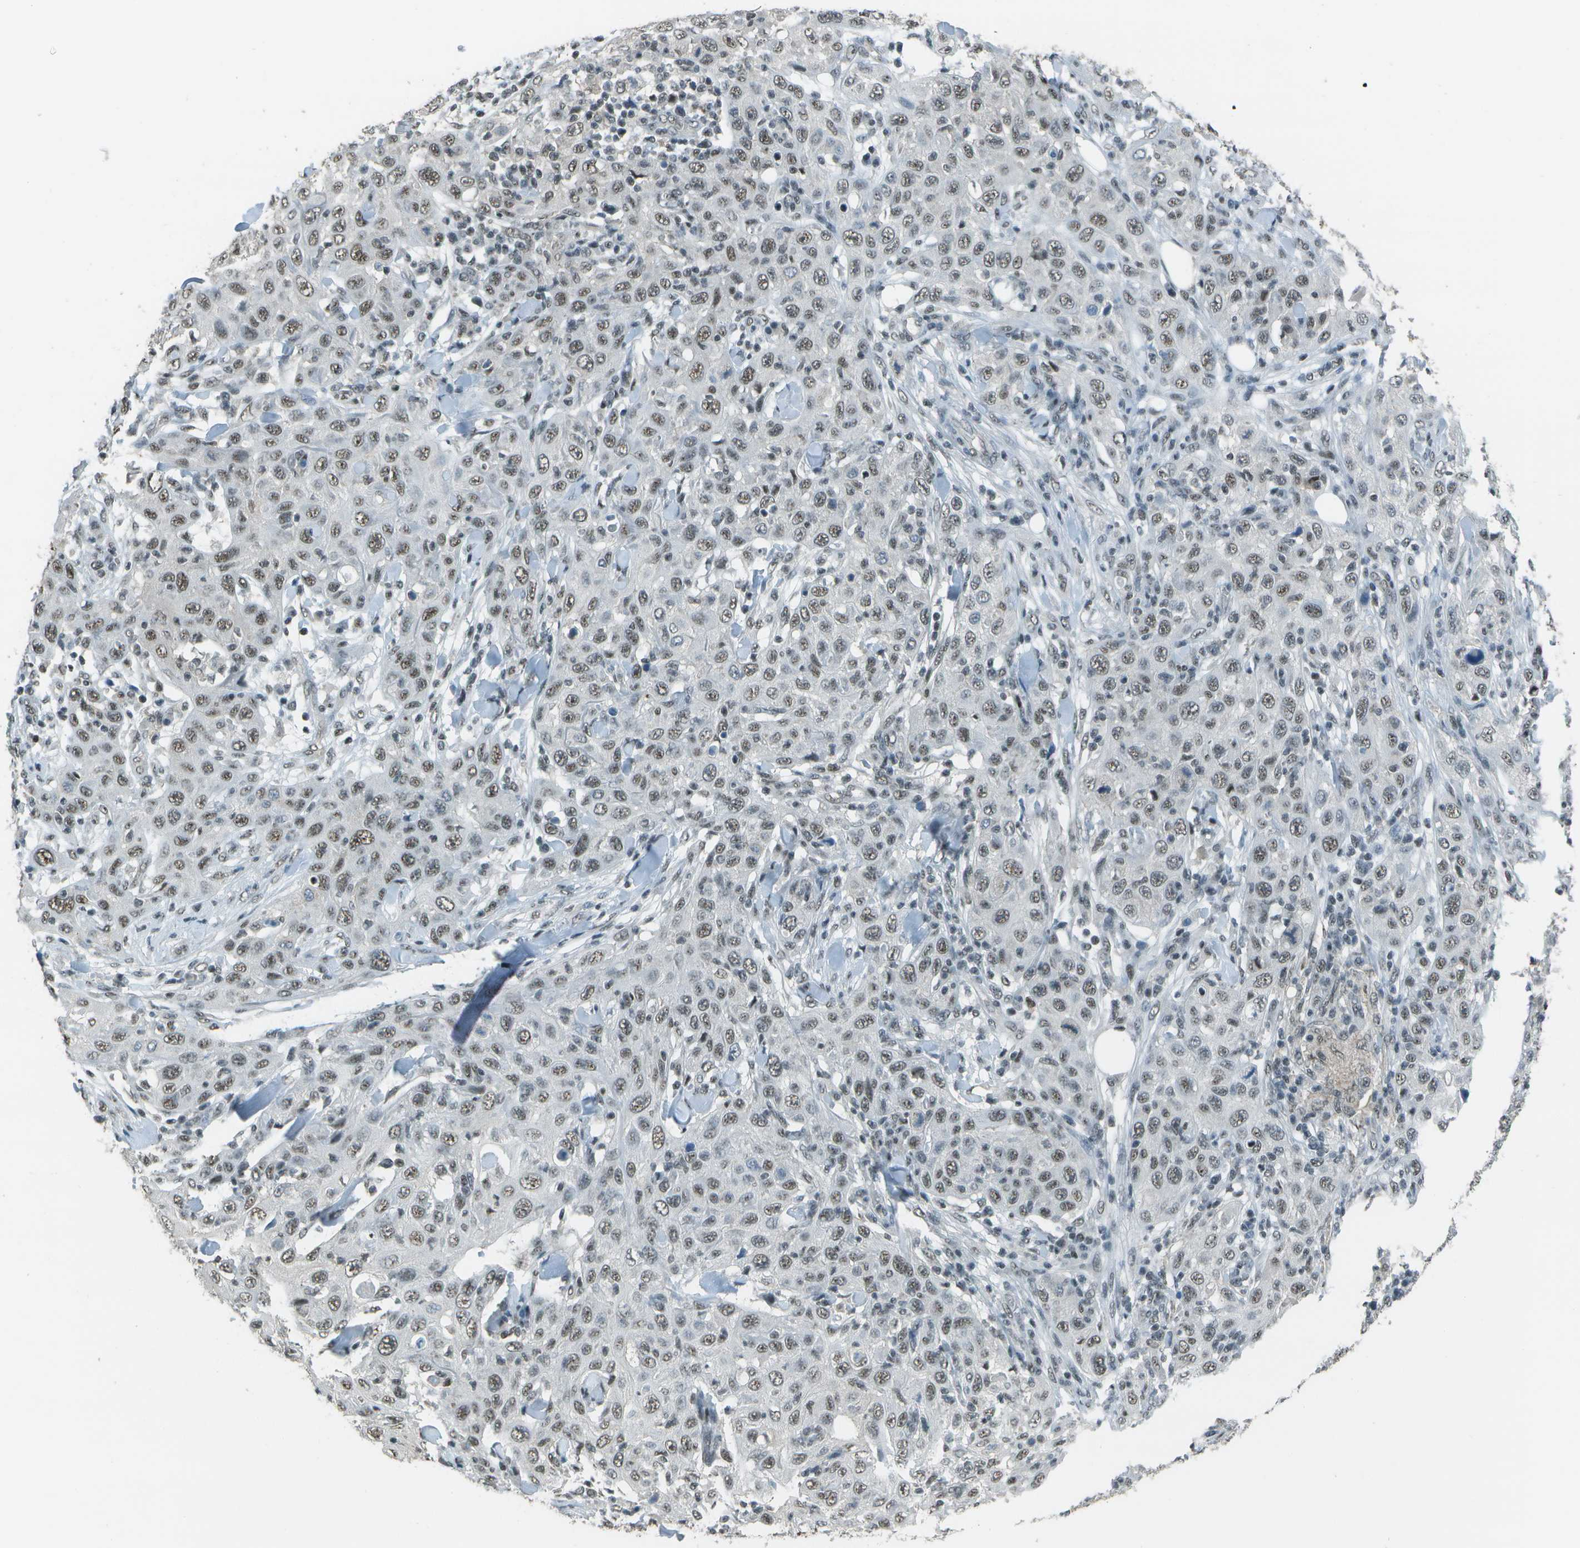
{"staining": {"intensity": "moderate", "quantity": ">75%", "location": "nuclear"}, "tissue": "skin cancer", "cell_type": "Tumor cells", "image_type": "cancer", "snomed": [{"axis": "morphology", "description": "Squamous cell carcinoma, NOS"}, {"axis": "topography", "description": "Skin"}], "caption": "Moderate nuclear protein staining is identified in approximately >75% of tumor cells in skin cancer (squamous cell carcinoma). The staining was performed using DAB (3,3'-diaminobenzidine) to visualize the protein expression in brown, while the nuclei were stained in blue with hematoxylin (Magnification: 20x).", "gene": "DEPDC1", "patient": {"sex": "female", "age": 88}}